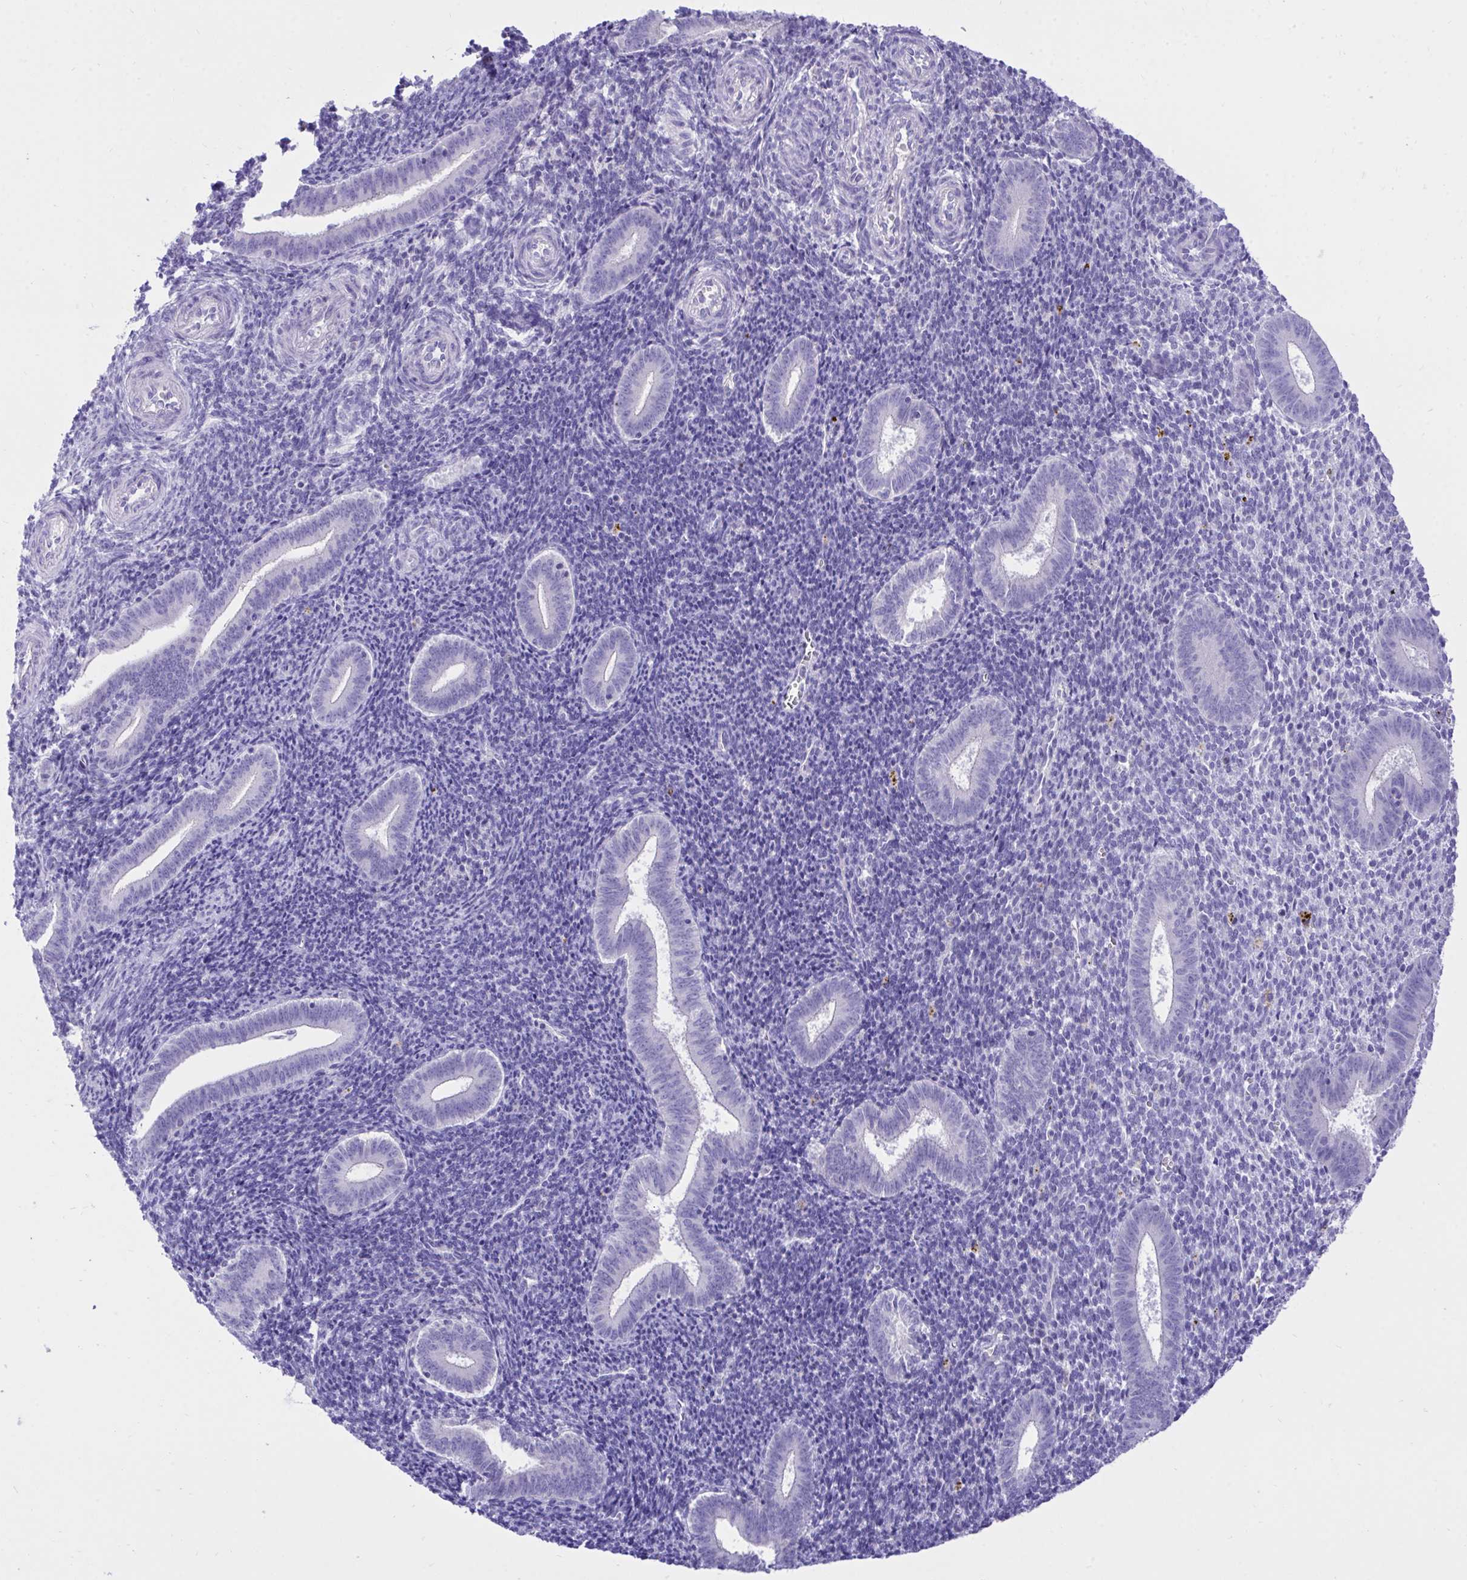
{"staining": {"intensity": "negative", "quantity": "none", "location": "none"}, "tissue": "endometrium", "cell_type": "Cells in endometrial stroma", "image_type": "normal", "snomed": [{"axis": "morphology", "description": "Normal tissue, NOS"}, {"axis": "topography", "description": "Endometrium"}], "caption": "There is no significant positivity in cells in endometrial stroma of endometrium. Nuclei are stained in blue.", "gene": "MON1A", "patient": {"sex": "female", "age": 25}}